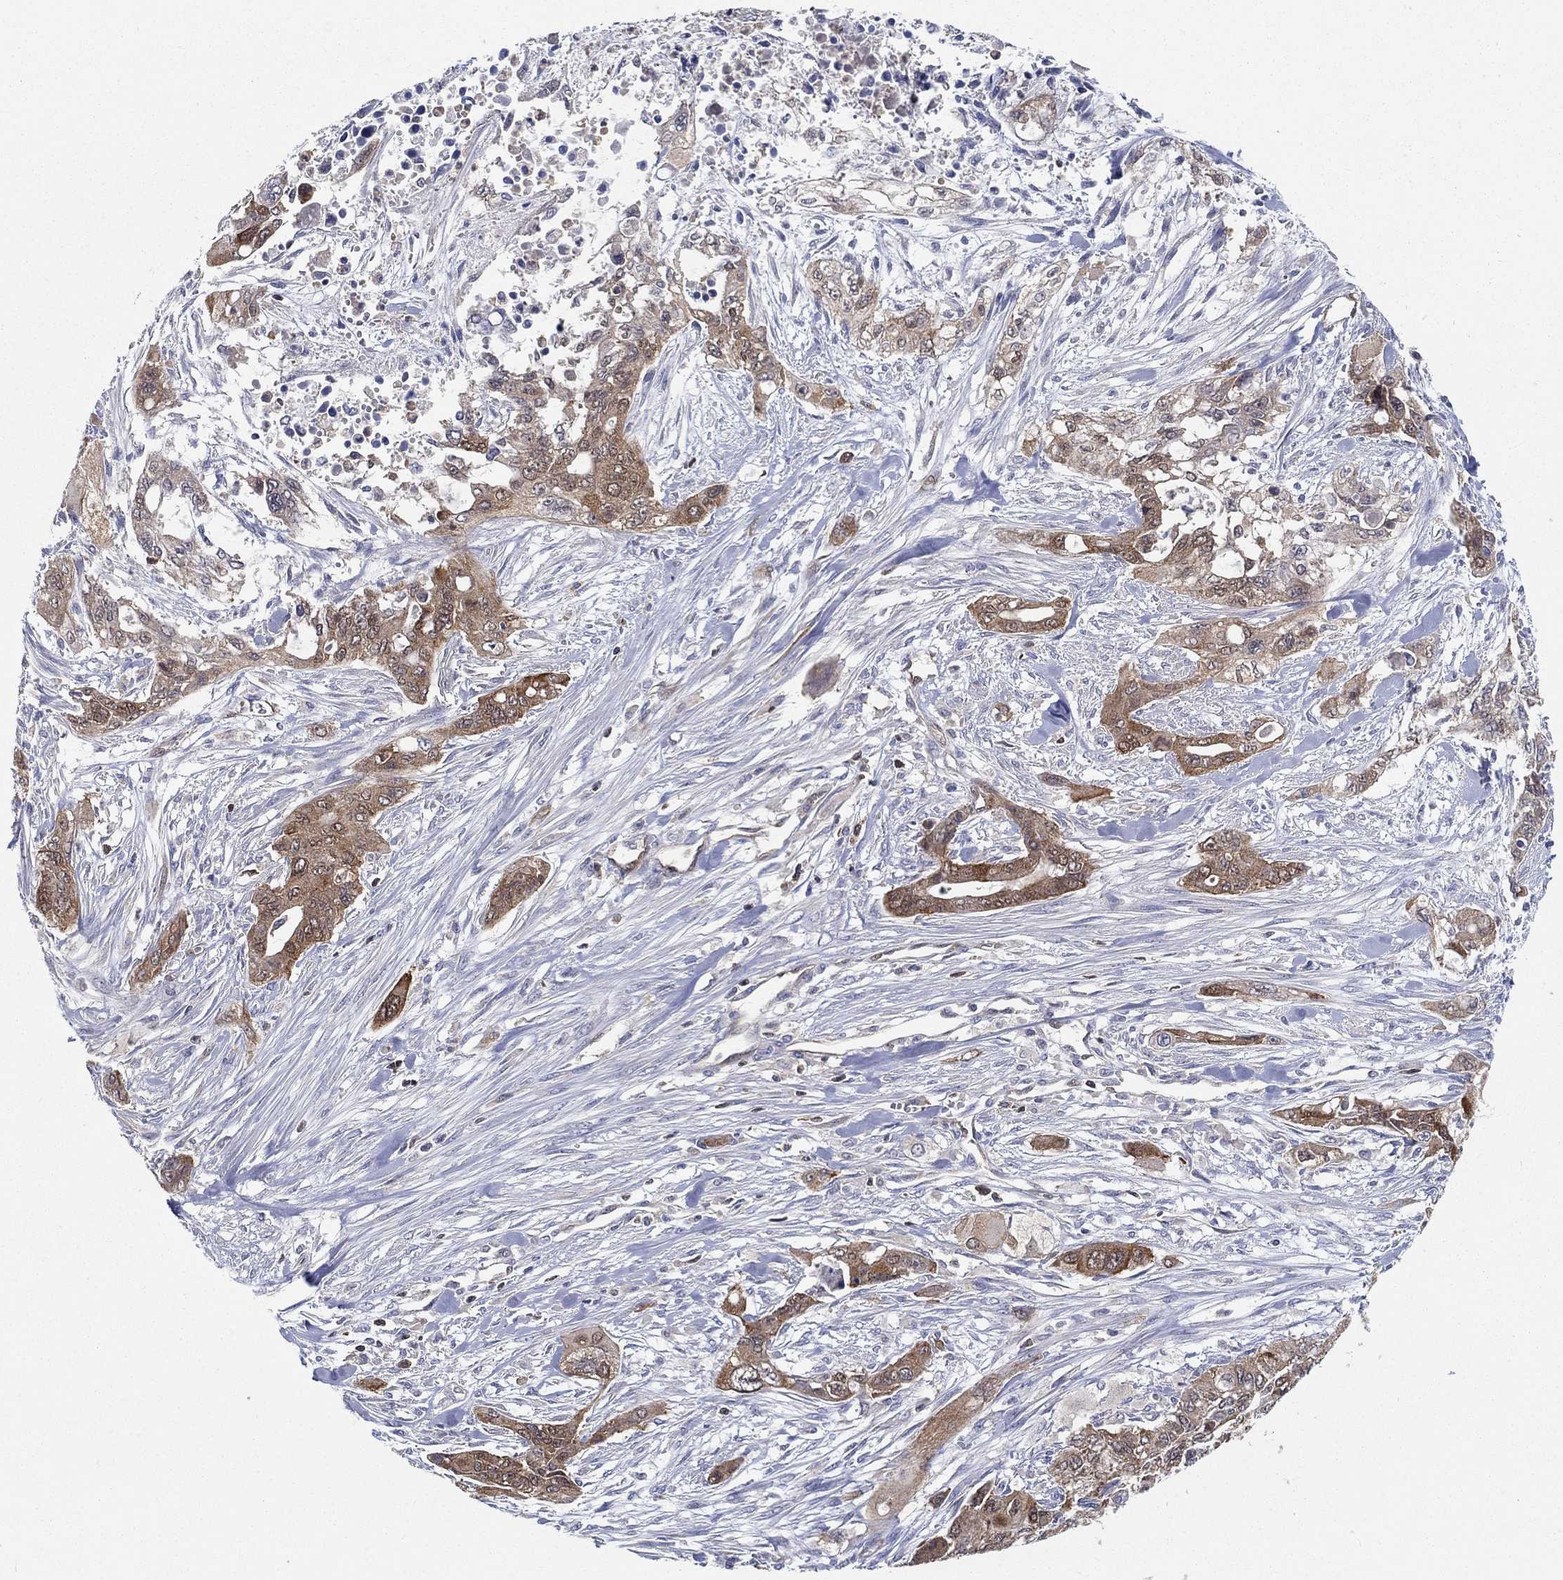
{"staining": {"intensity": "moderate", "quantity": "25%-75%", "location": "cytoplasmic/membranous"}, "tissue": "pancreatic cancer", "cell_type": "Tumor cells", "image_type": "cancer", "snomed": [{"axis": "morphology", "description": "Adenocarcinoma, NOS"}, {"axis": "topography", "description": "Pancreas"}], "caption": "Immunohistochemistry (IHC) photomicrograph of pancreatic adenocarcinoma stained for a protein (brown), which reveals medium levels of moderate cytoplasmic/membranous positivity in approximately 25%-75% of tumor cells.", "gene": "AGFG2", "patient": {"sex": "male", "age": 47}}